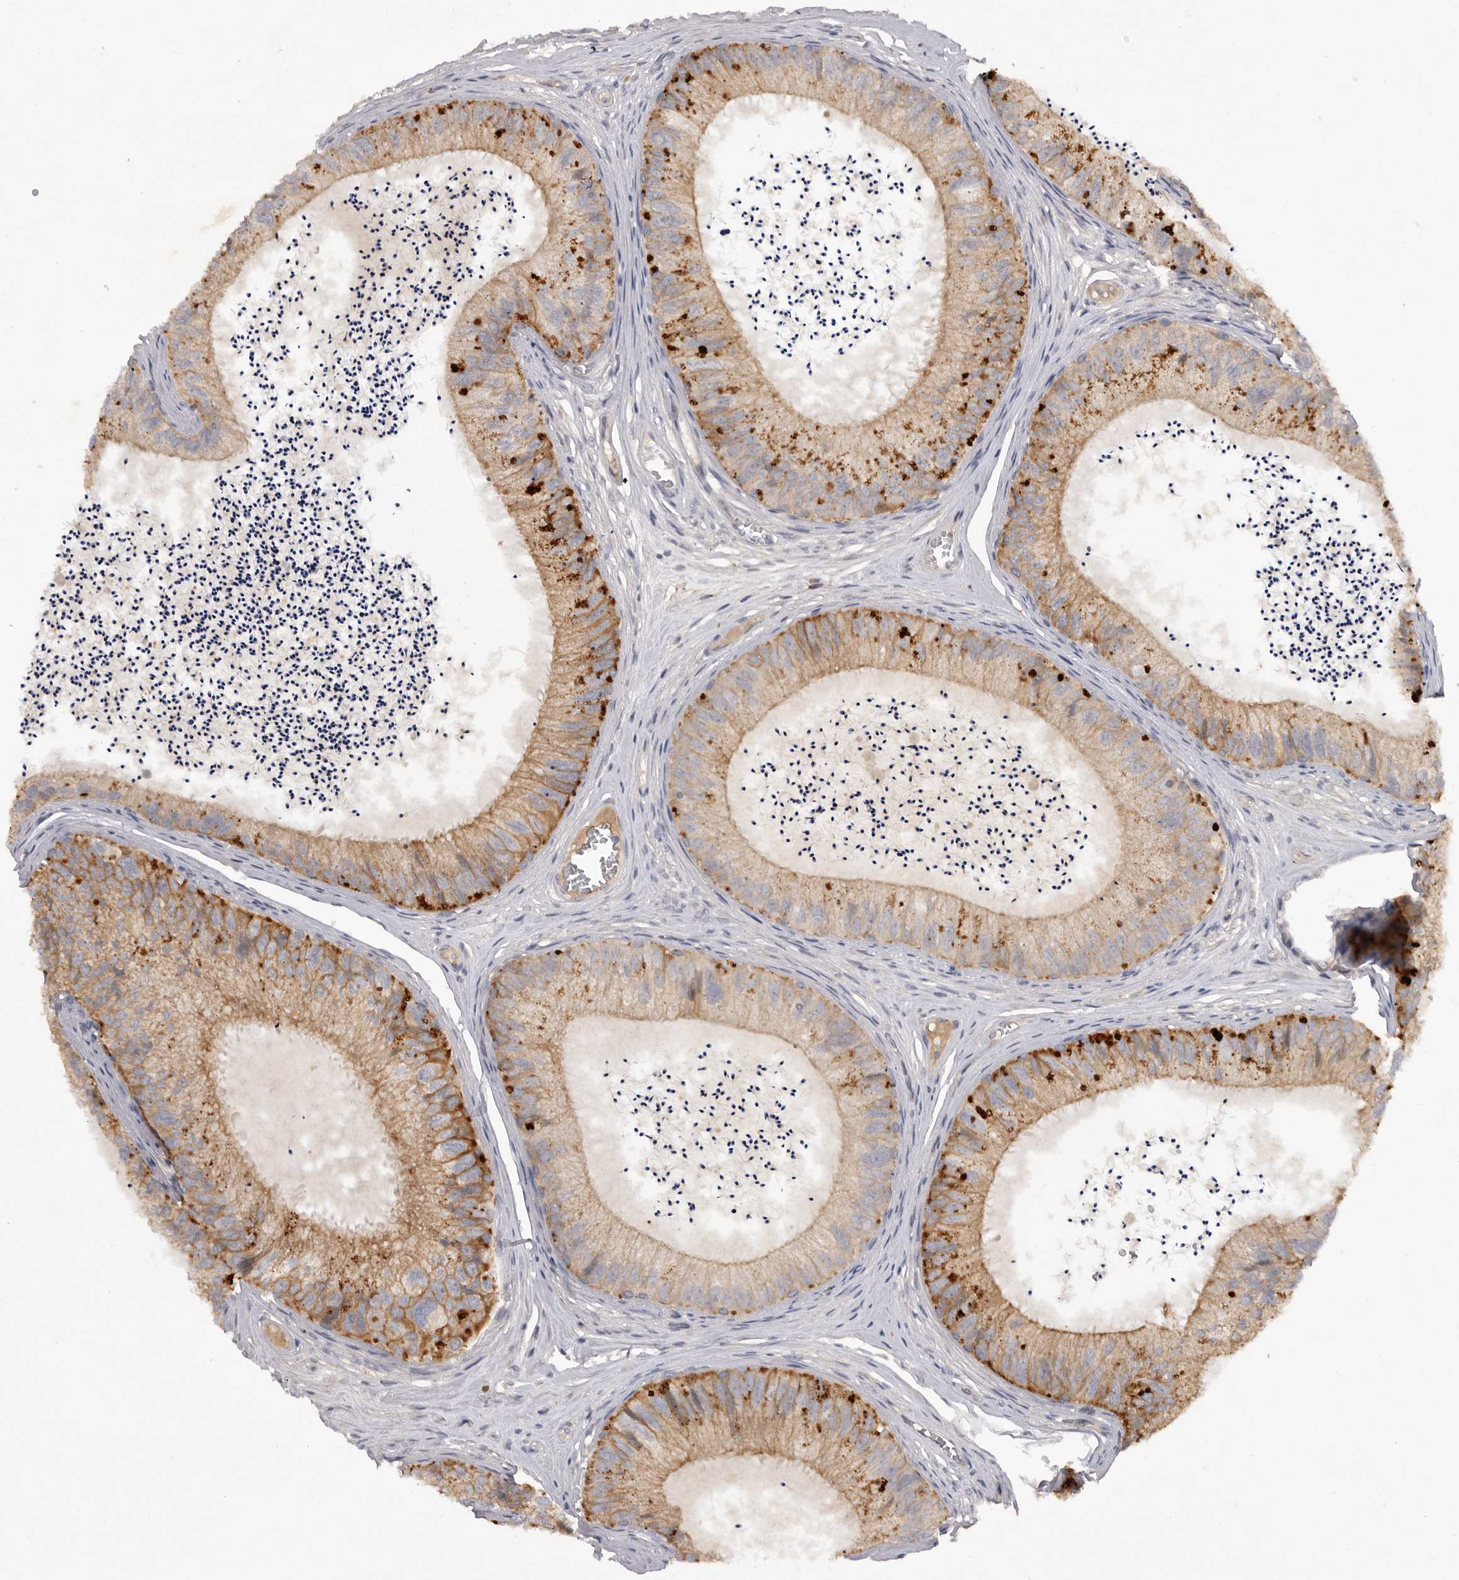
{"staining": {"intensity": "moderate", "quantity": "25%-75%", "location": "cytoplasmic/membranous"}, "tissue": "epididymis", "cell_type": "Glandular cells", "image_type": "normal", "snomed": [{"axis": "morphology", "description": "Normal tissue, NOS"}, {"axis": "topography", "description": "Epididymis"}], "caption": "This photomicrograph reveals normal epididymis stained with immunohistochemistry (IHC) to label a protein in brown. The cytoplasmic/membranous of glandular cells show moderate positivity for the protein. Nuclei are counter-stained blue.", "gene": "DHDDS", "patient": {"sex": "male", "age": 79}}